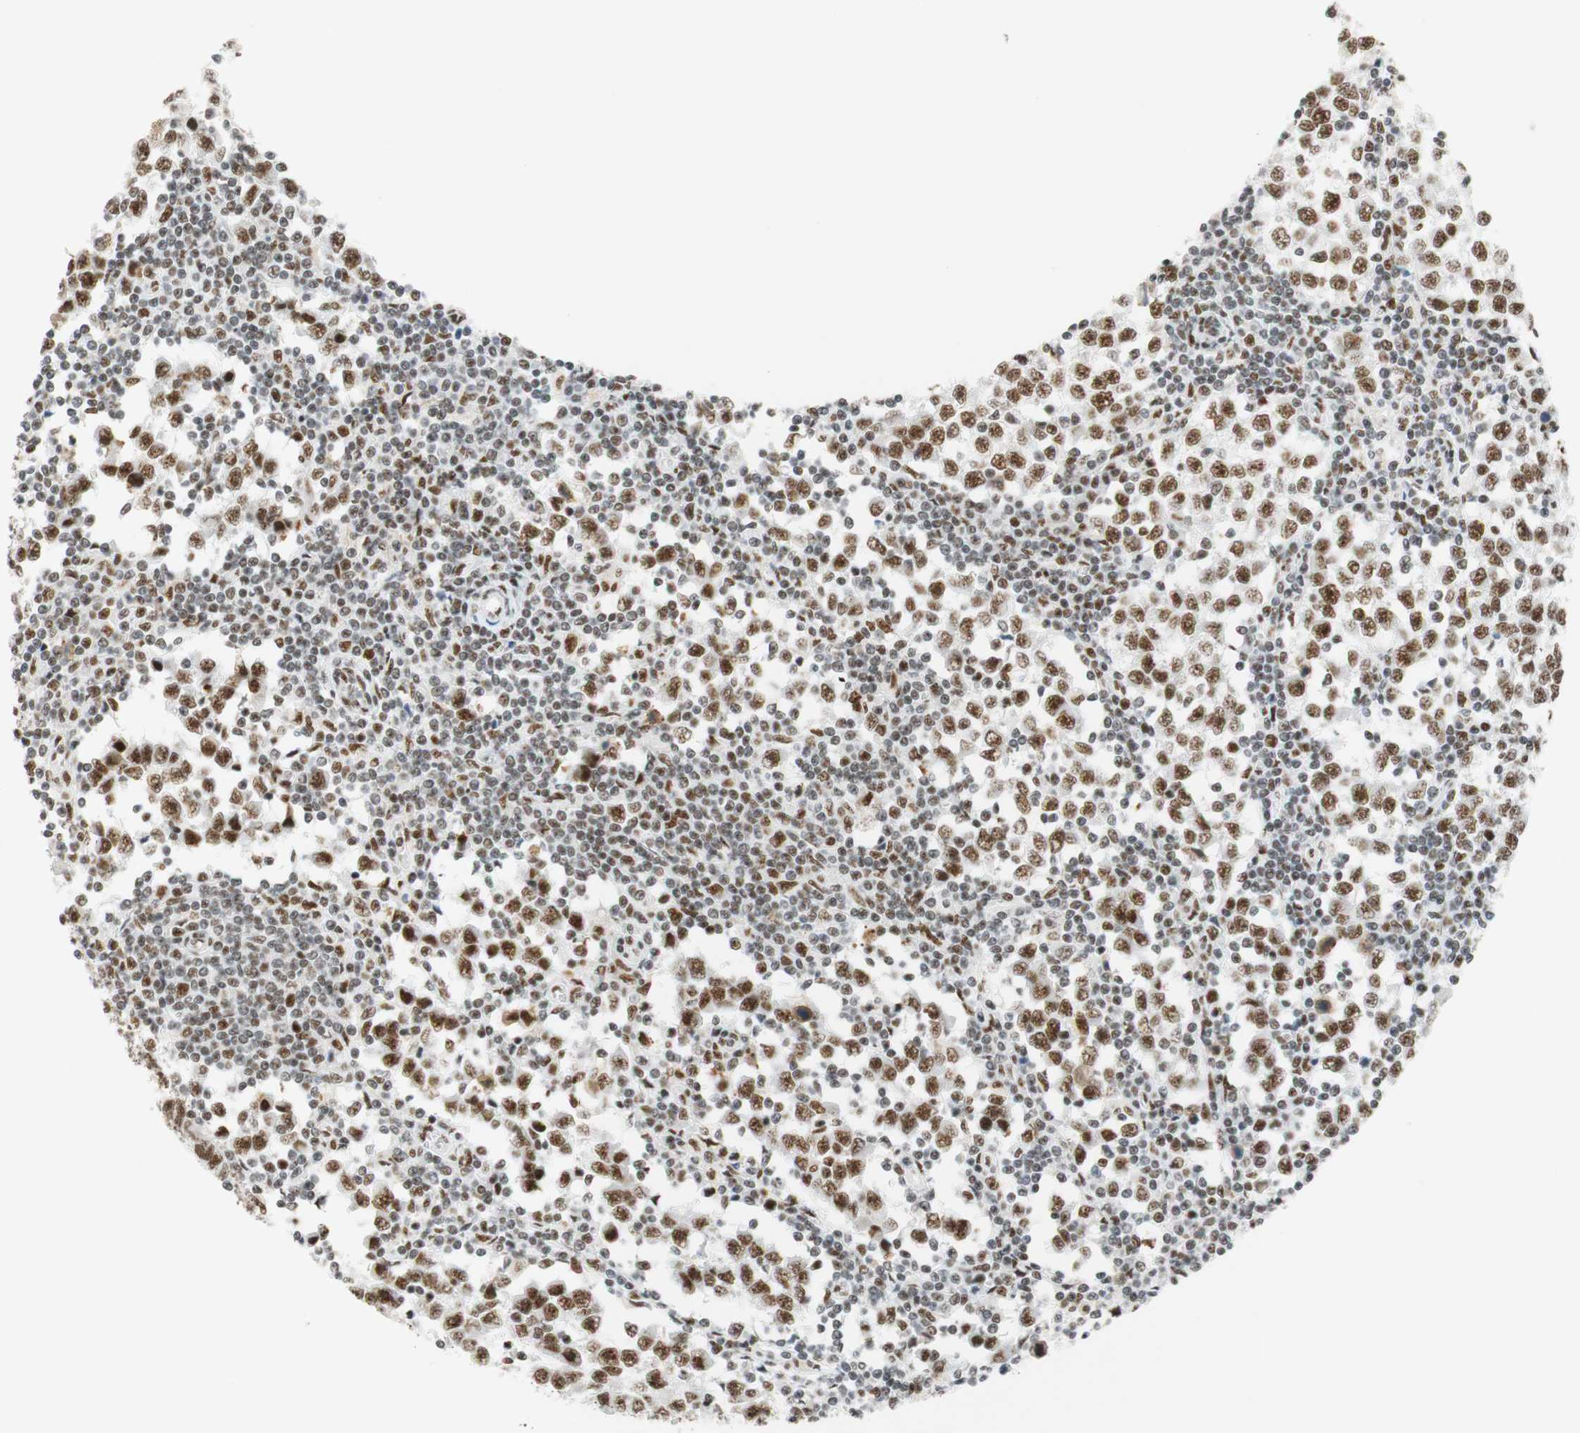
{"staining": {"intensity": "strong", "quantity": "25%-75%", "location": "nuclear"}, "tissue": "testis cancer", "cell_type": "Tumor cells", "image_type": "cancer", "snomed": [{"axis": "morphology", "description": "Seminoma, NOS"}, {"axis": "topography", "description": "Testis"}], "caption": "Seminoma (testis) stained with DAB (3,3'-diaminobenzidine) immunohistochemistry (IHC) exhibits high levels of strong nuclear positivity in about 25%-75% of tumor cells.", "gene": "RNF20", "patient": {"sex": "male", "age": 65}}